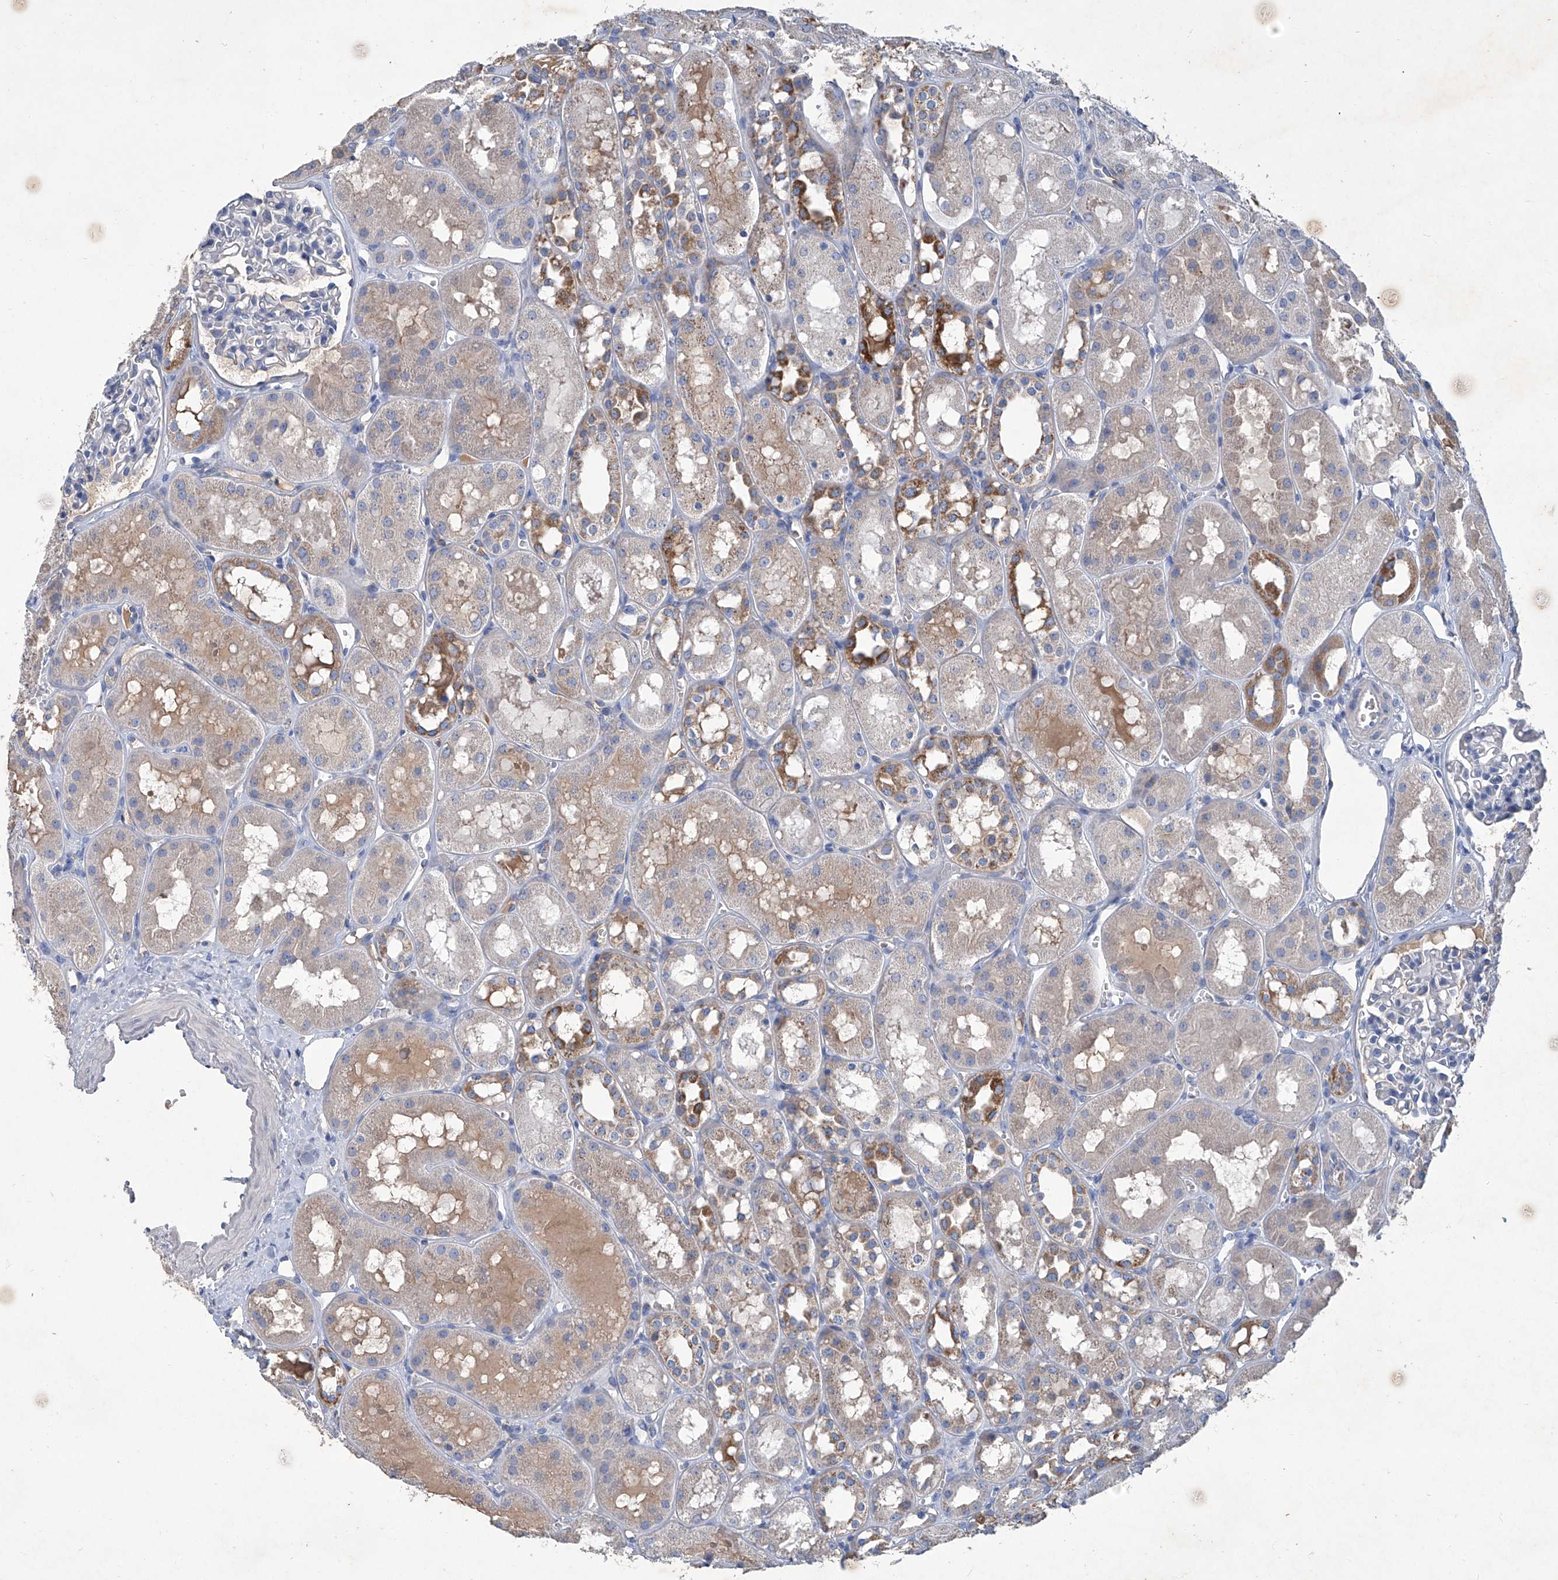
{"staining": {"intensity": "negative", "quantity": "none", "location": "none"}, "tissue": "kidney", "cell_type": "Cells in glomeruli", "image_type": "normal", "snomed": [{"axis": "morphology", "description": "Normal tissue, NOS"}, {"axis": "topography", "description": "Kidney"}], "caption": "The histopathology image demonstrates no significant expression in cells in glomeruli of kidney.", "gene": "MTARC1", "patient": {"sex": "male", "age": 16}}